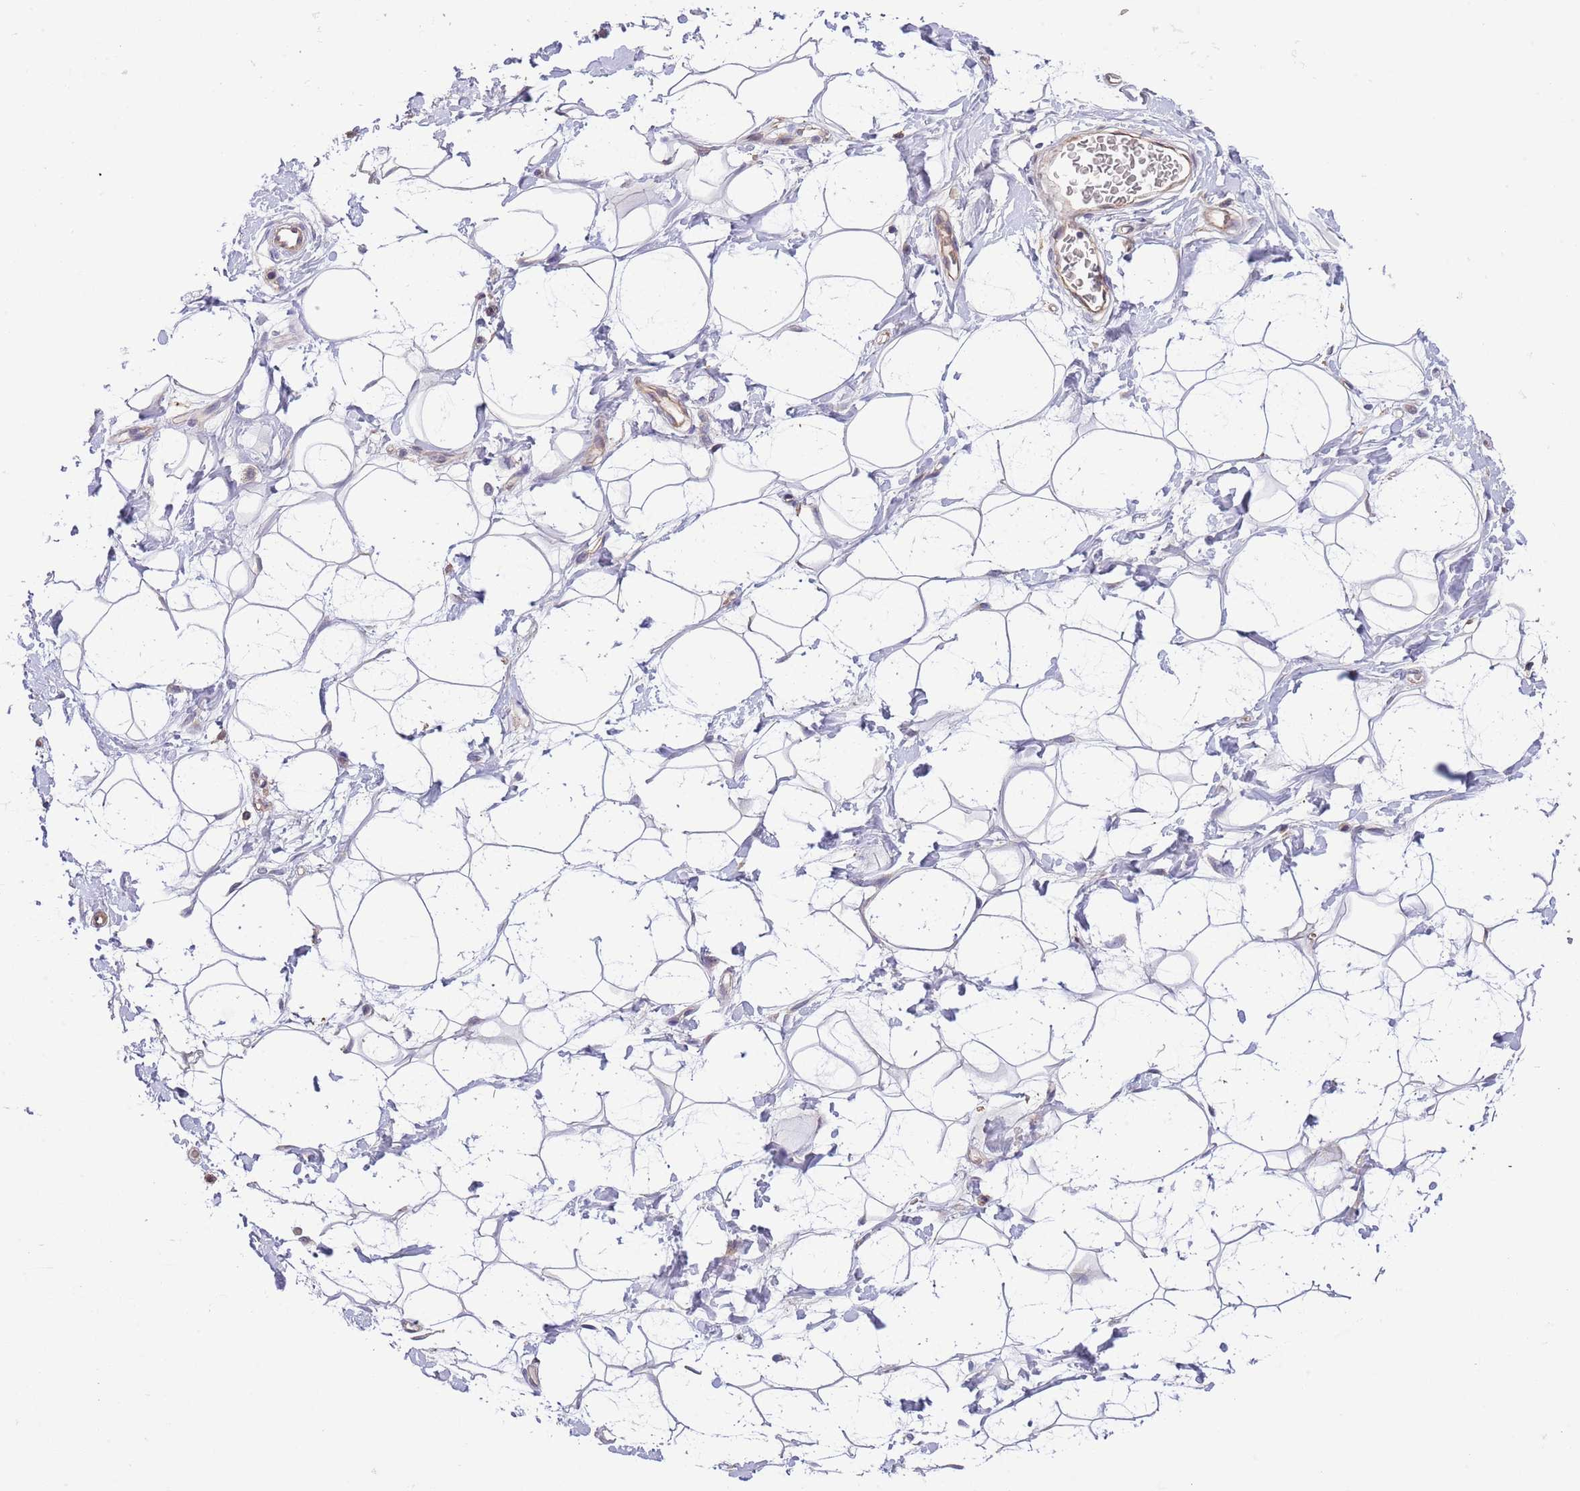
{"staining": {"intensity": "negative", "quantity": "none", "location": "none"}, "tissue": "adipose tissue", "cell_type": "Adipocytes", "image_type": "normal", "snomed": [{"axis": "morphology", "description": "Normal tissue, NOS"}, {"axis": "topography", "description": "Breast"}], "caption": "Immunohistochemistry (IHC) micrograph of normal adipose tissue: adipose tissue stained with DAB (3,3'-diaminobenzidine) shows no significant protein staining in adipocytes. The staining was performed using DAB to visualize the protein expression in brown, while the nuclei were stained in blue with hematoxylin (Magnification: 20x).", "gene": "LIPJ", "patient": {"sex": "female", "age": 26}}